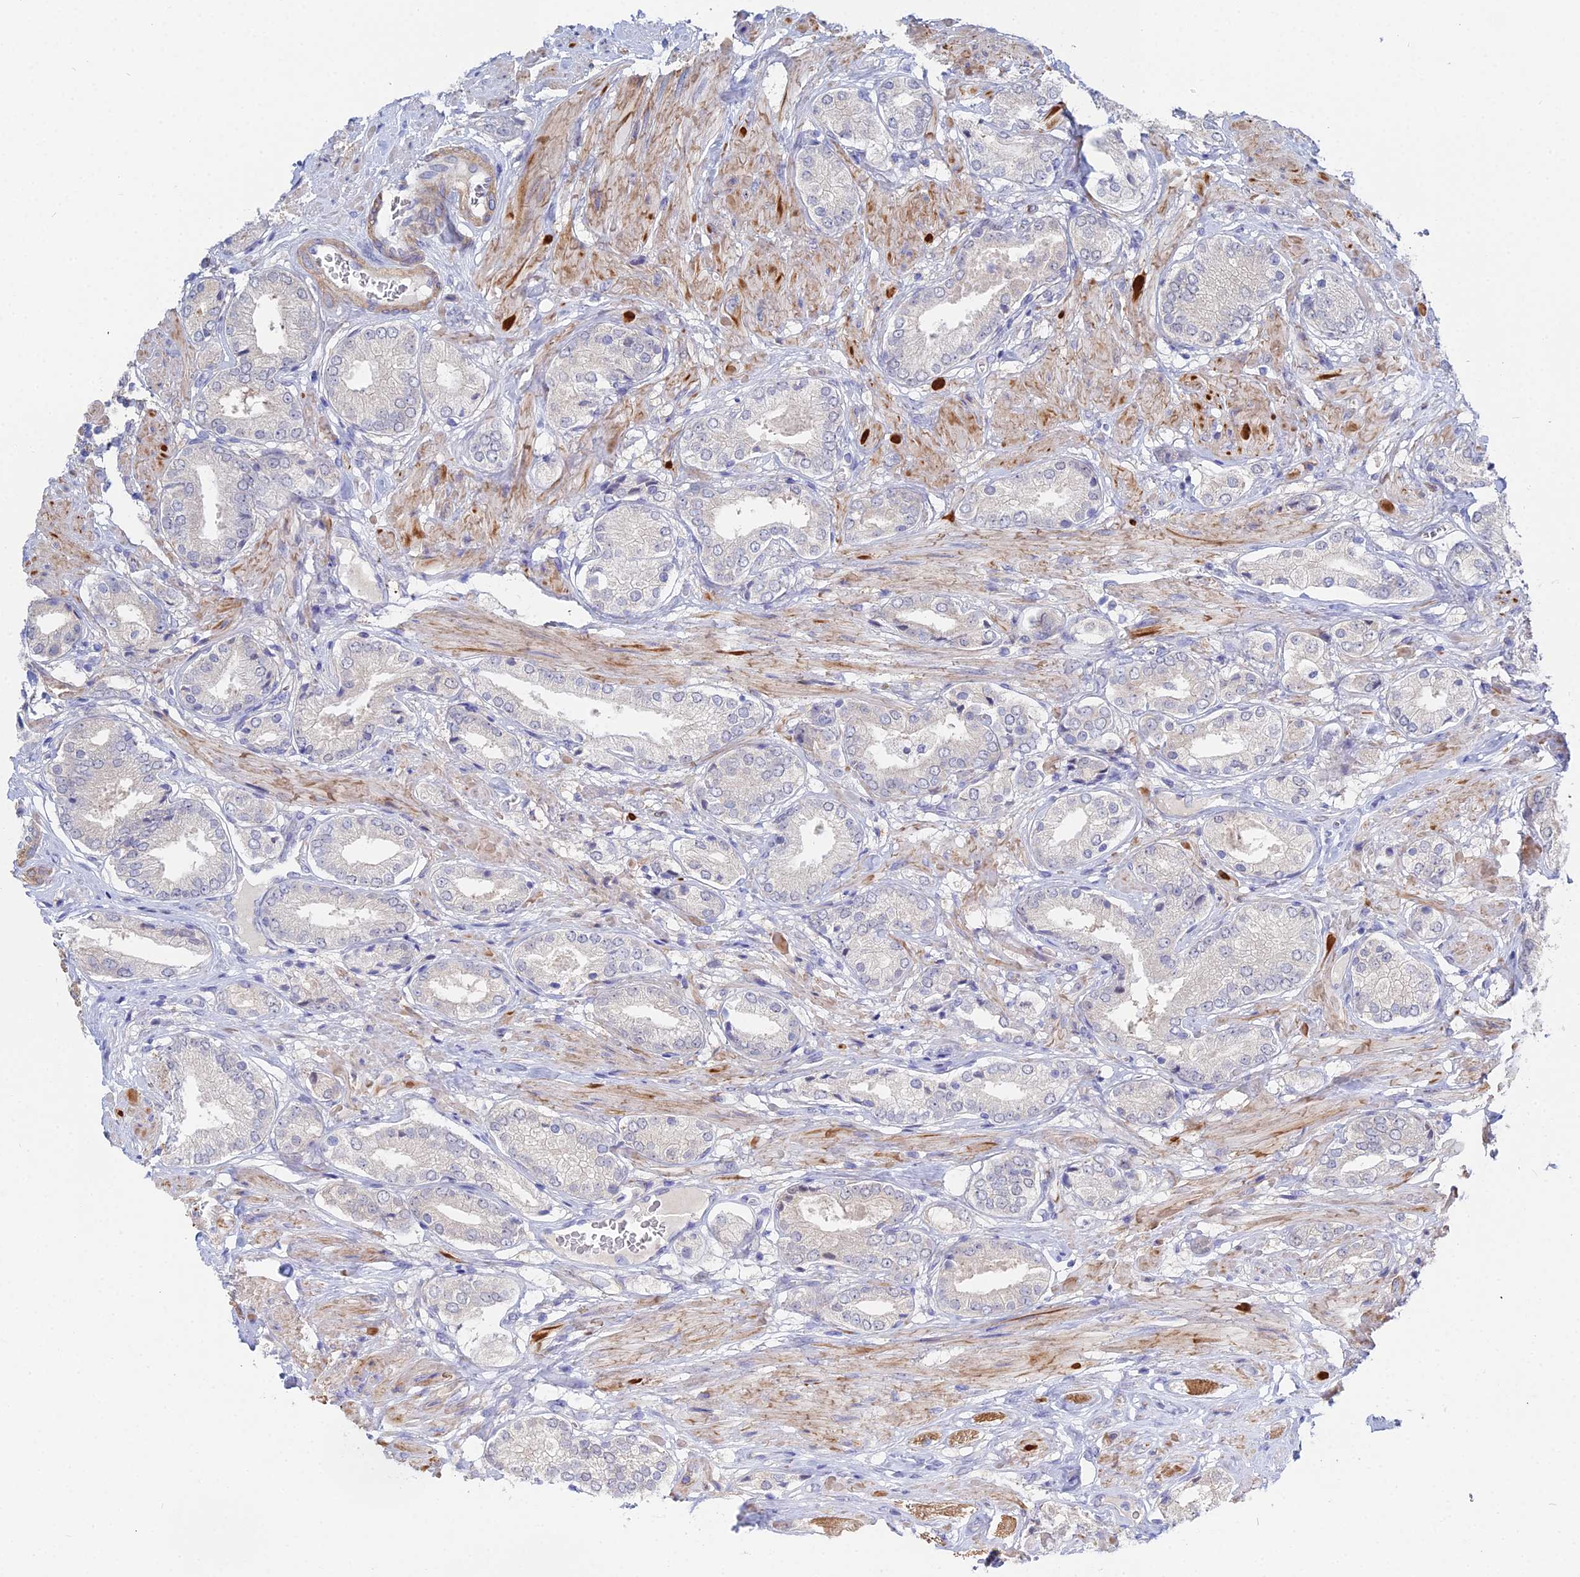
{"staining": {"intensity": "negative", "quantity": "none", "location": "none"}, "tissue": "prostate cancer", "cell_type": "Tumor cells", "image_type": "cancer", "snomed": [{"axis": "morphology", "description": "Adenocarcinoma, High grade"}, {"axis": "topography", "description": "Prostate and seminal vesicle, NOS"}], "caption": "Tumor cells show no significant protein staining in adenocarcinoma (high-grade) (prostate).", "gene": "DNAH14", "patient": {"sex": "male", "age": 64}}